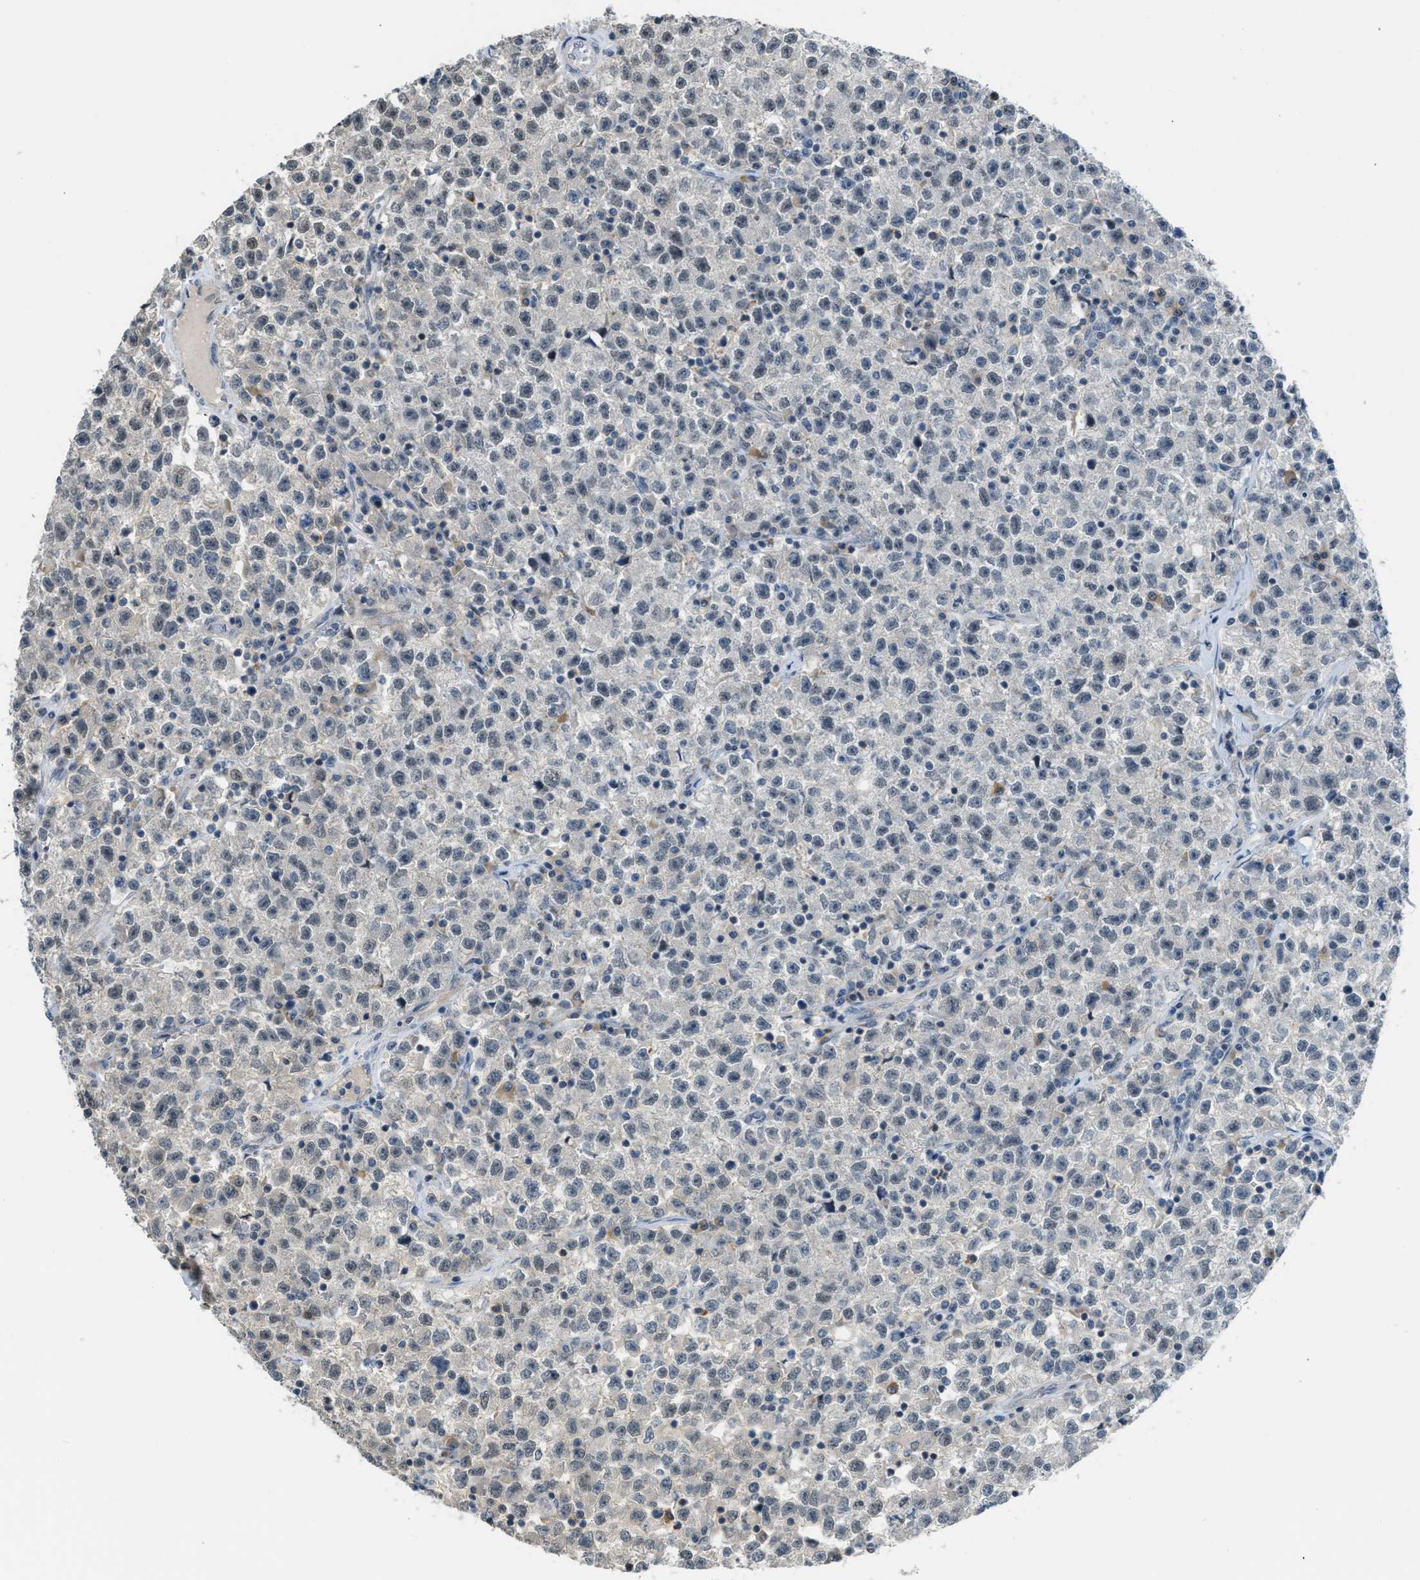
{"staining": {"intensity": "weak", "quantity": "25%-75%", "location": "cytoplasmic/membranous"}, "tissue": "testis cancer", "cell_type": "Tumor cells", "image_type": "cancer", "snomed": [{"axis": "morphology", "description": "Seminoma, NOS"}, {"axis": "topography", "description": "Testis"}], "caption": "Weak cytoplasmic/membranous expression for a protein is seen in approximately 25%-75% of tumor cells of testis cancer (seminoma) using immunohistochemistry.", "gene": "TTBK2", "patient": {"sex": "male", "age": 22}}